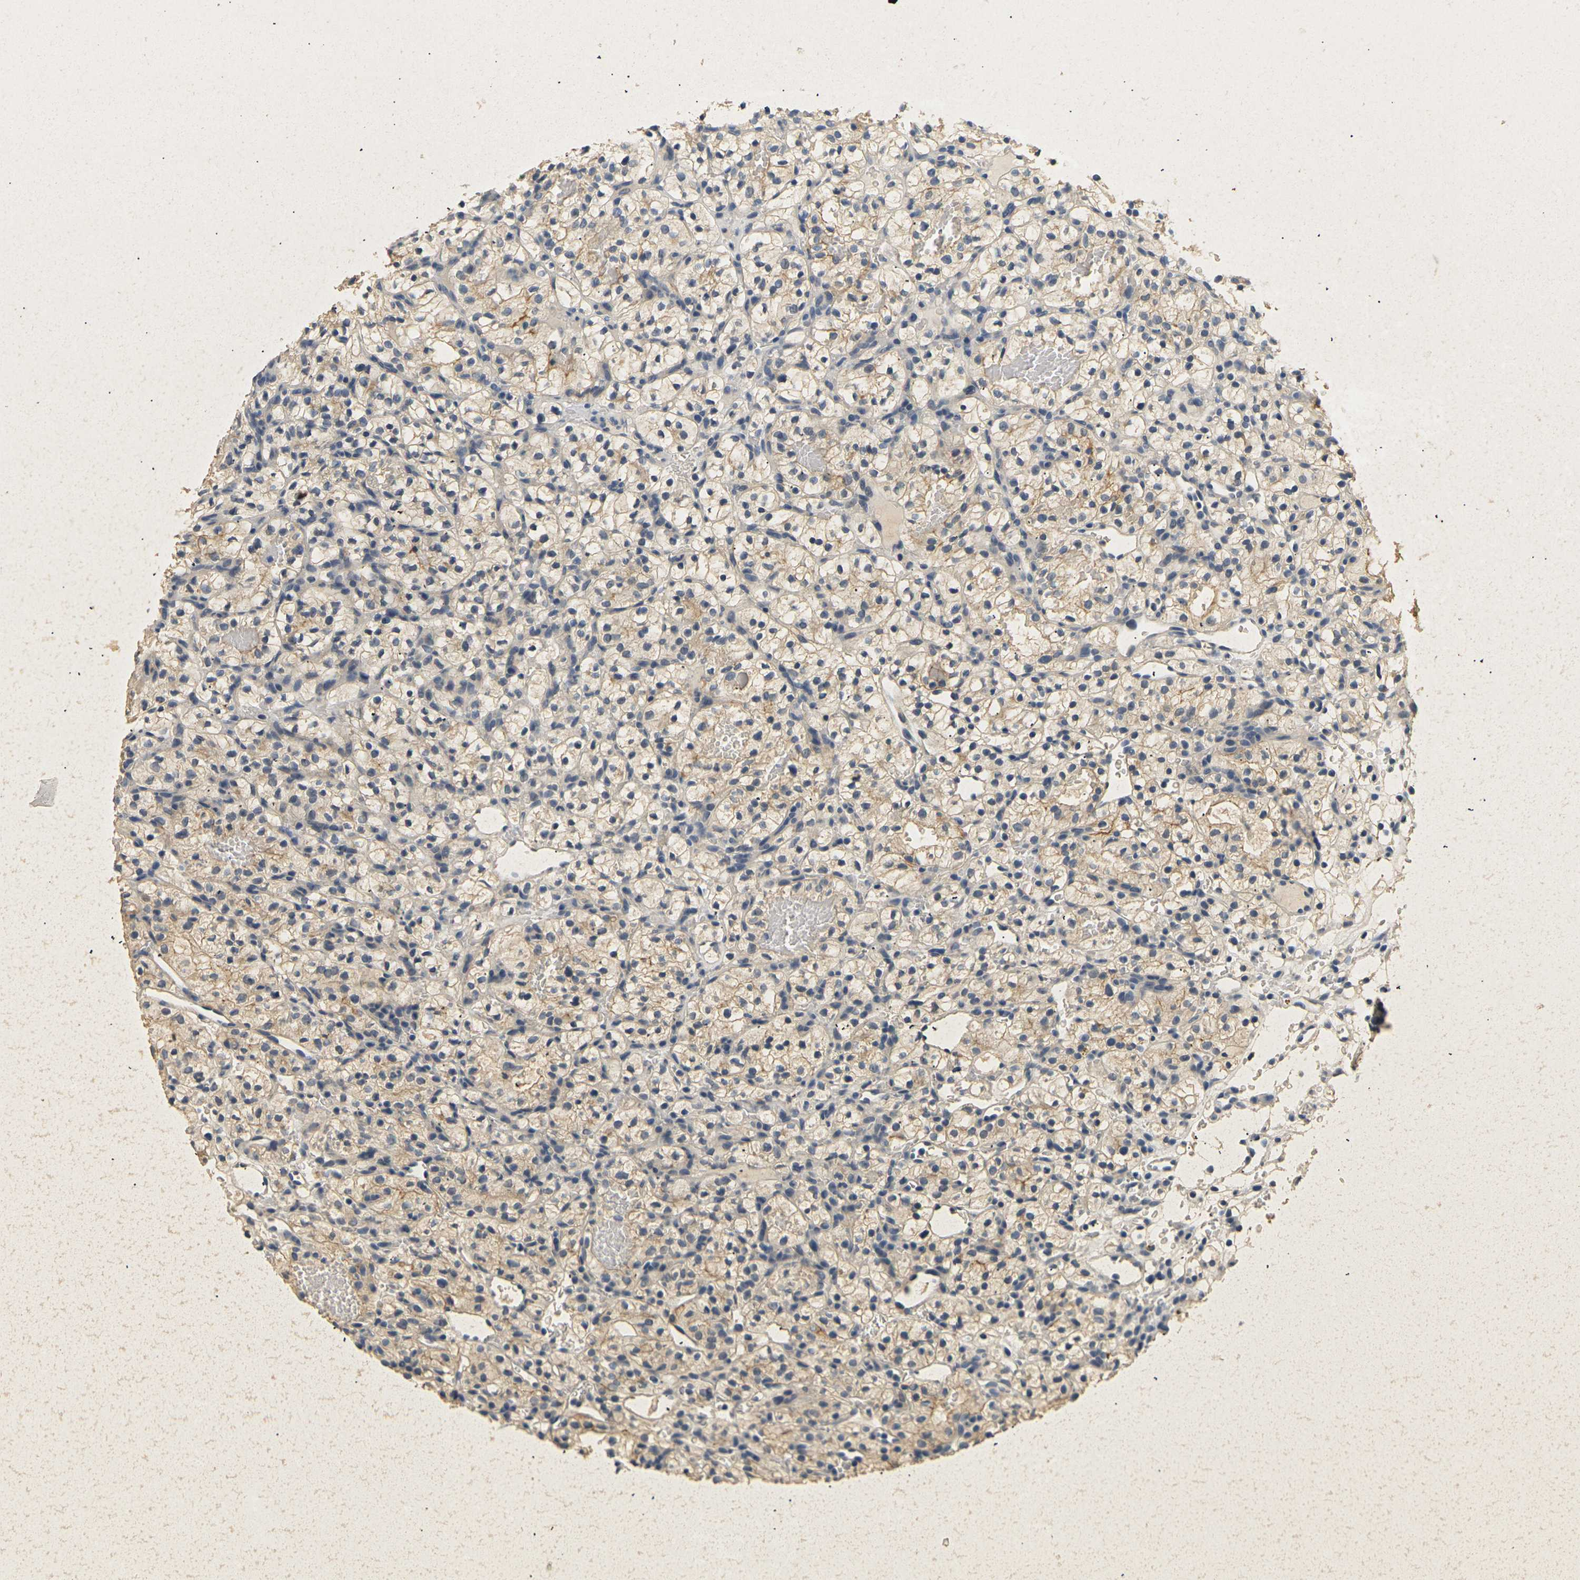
{"staining": {"intensity": "weak", "quantity": "25%-75%", "location": "cytoplasmic/membranous"}, "tissue": "renal cancer", "cell_type": "Tumor cells", "image_type": "cancer", "snomed": [{"axis": "morphology", "description": "Adenocarcinoma, NOS"}, {"axis": "topography", "description": "Kidney"}], "caption": "Renal cancer (adenocarcinoma) was stained to show a protein in brown. There is low levels of weak cytoplasmic/membranous expression in approximately 25%-75% of tumor cells. The staining was performed using DAB (3,3'-diaminobenzidine) to visualize the protein expression in brown, while the nuclei were stained in blue with hematoxylin (Magnification: 20x).", "gene": "CLDN7", "patient": {"sex": "female", "age": 57}}